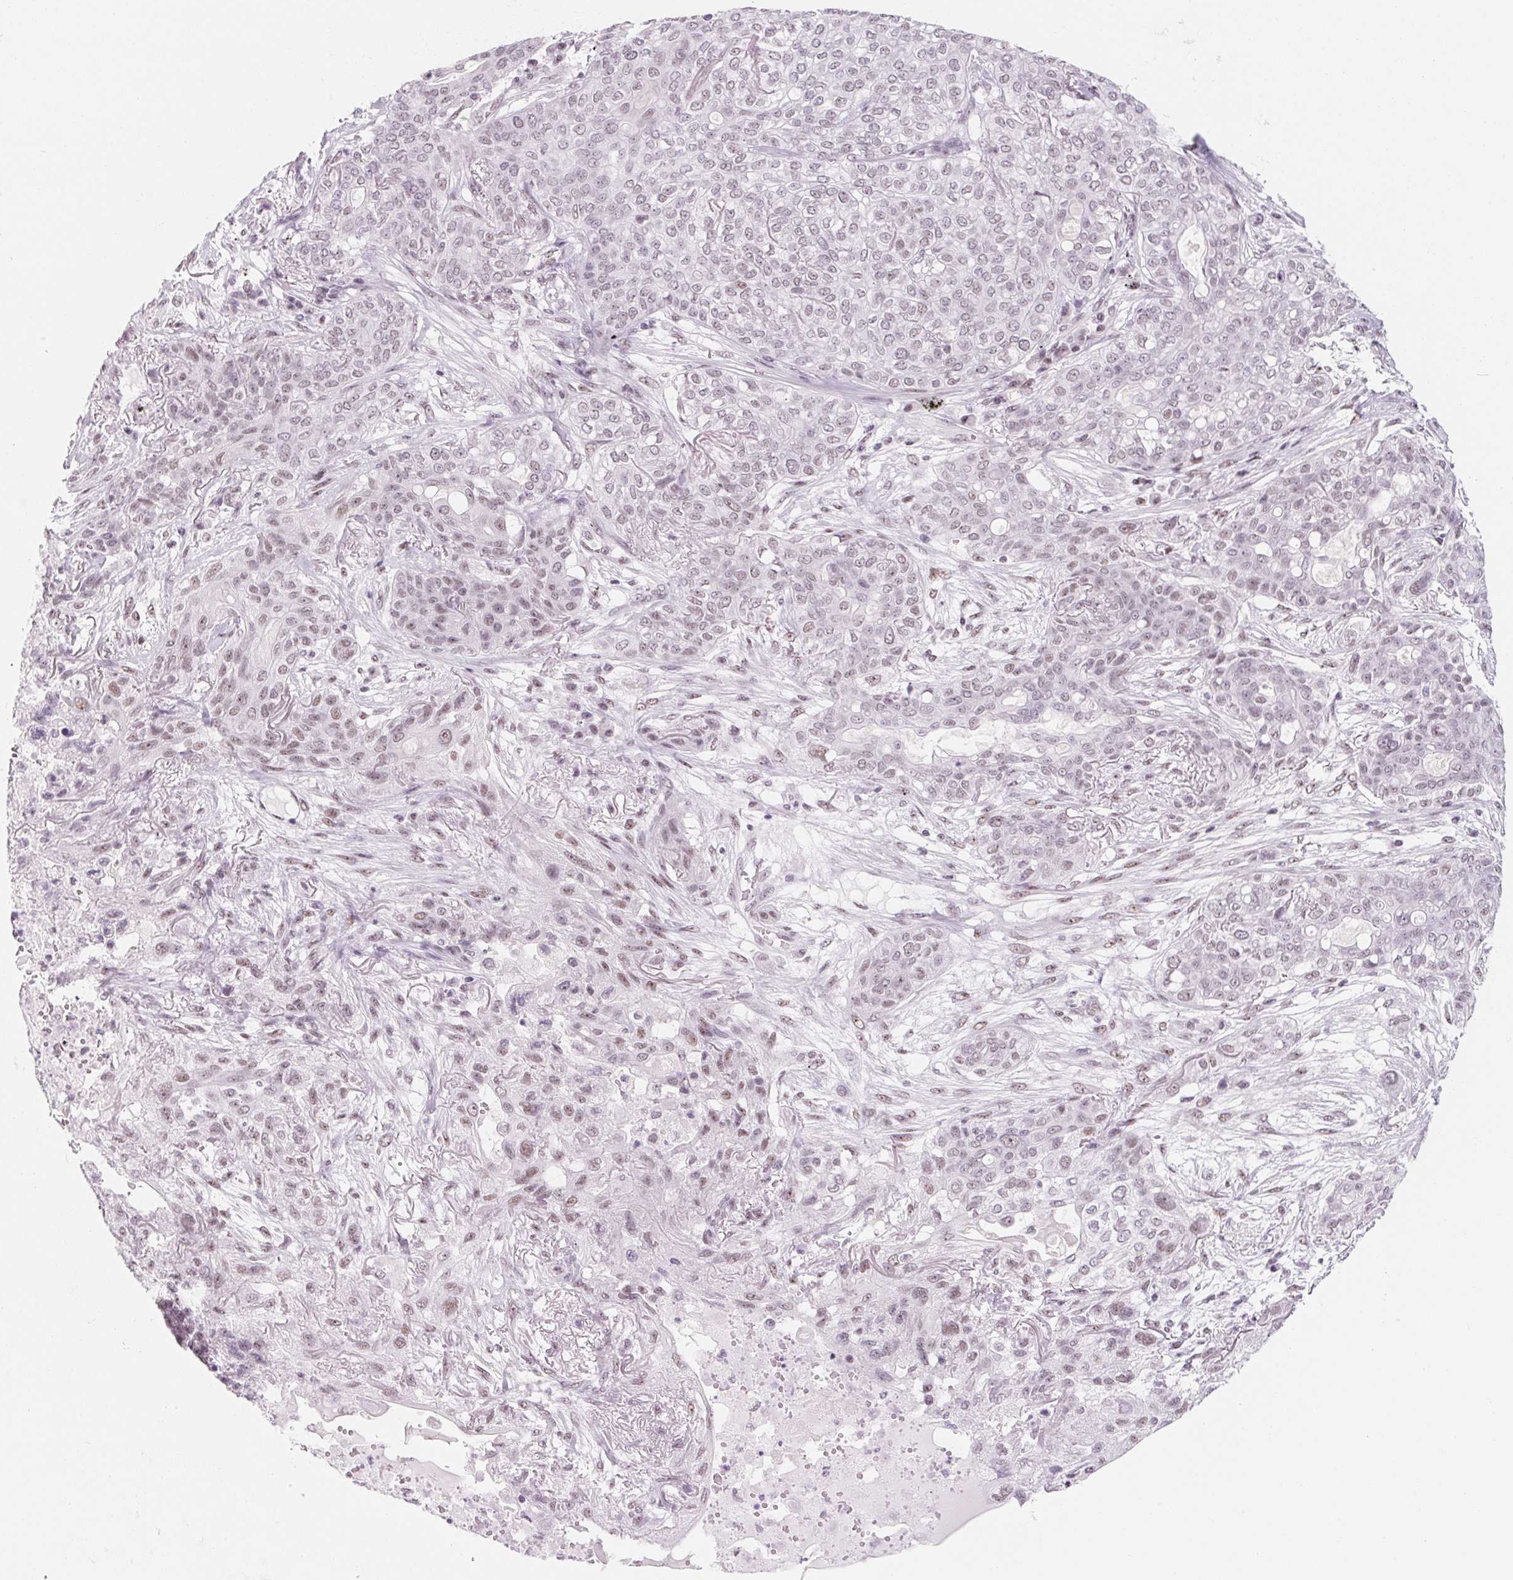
{"staining": {"intensity": "weak", "quantity": "25%-75%", "location": "nuclear"}, "tissue": "lung cancer", "cell_type": "Tumor cells", "image_type": "cancer", "snomed": [{"axis": "morphology", "description": "Squamous cell carcinoma, NOS"}, {"axis": "topography", "description": "Lung"}], "caption": "IHC (DAB (3,3'-diaminobenzidine)) staining of lung cancer shows weak nuclear protein expression in about 25%-75% of tumor cells.", "gene": "ZIC4", "patient": {"sex": "female", "age": 70}}